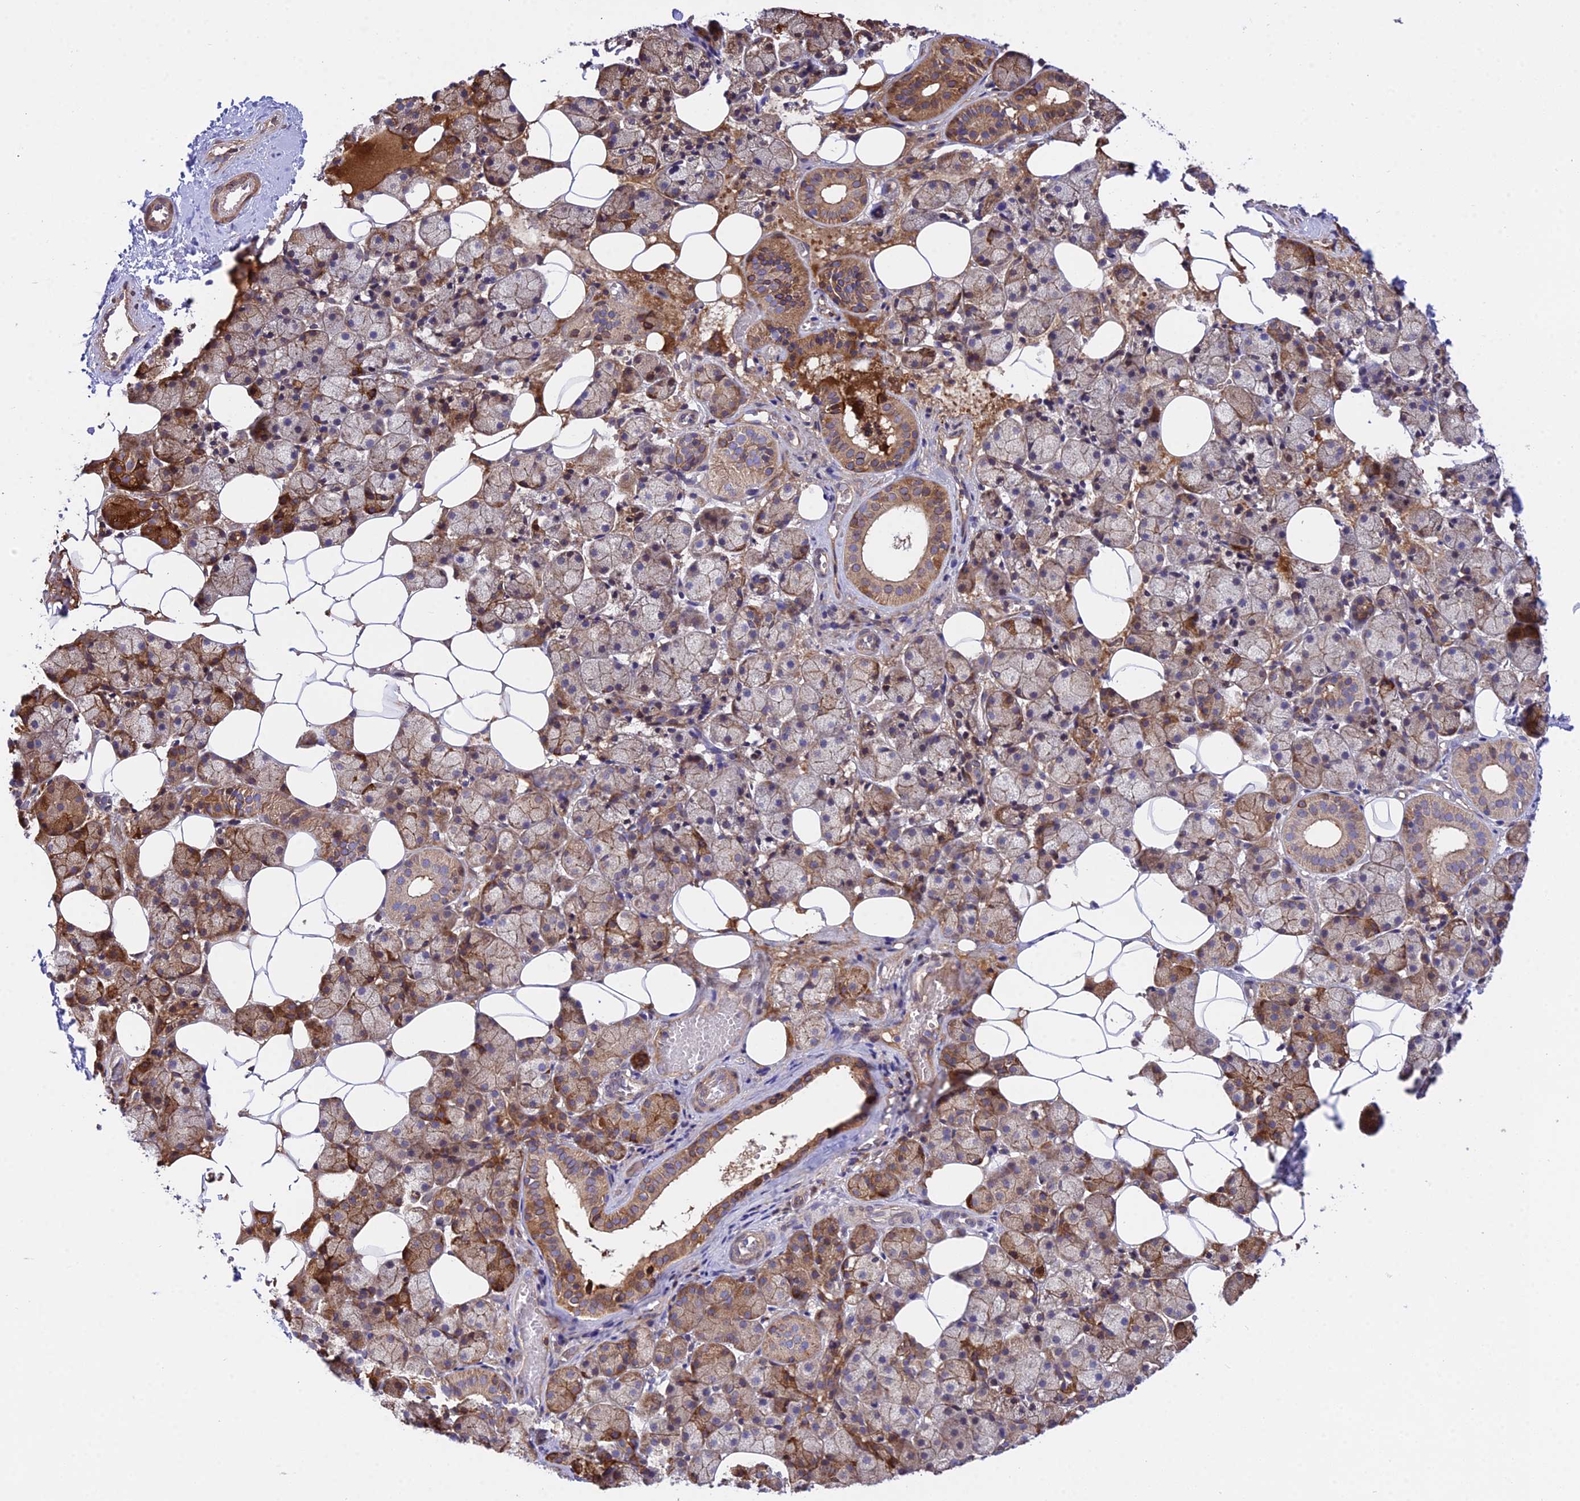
{"staining": {"intensity": "moderate", "quantity": "25%-75%", "location": "cytoplasmic/membranous"}, "tissue": "salivary gland", "cell_type": "Glandular cells", "image_type": "normal", "snomed": [{"axis": "morphology", "description": "Normal tissue, NOS"}, {"axis": "topography", "description": "Salivary gland"}], "caption": "Salivary gland stained with immunohistochemistry (IHC) displays moderate cytoplasmic/membranous positivity in approximately 25%-75% of glandular cells.", "gene": "TRIM43B", "patient": {"sex": "female", "age": 33}}